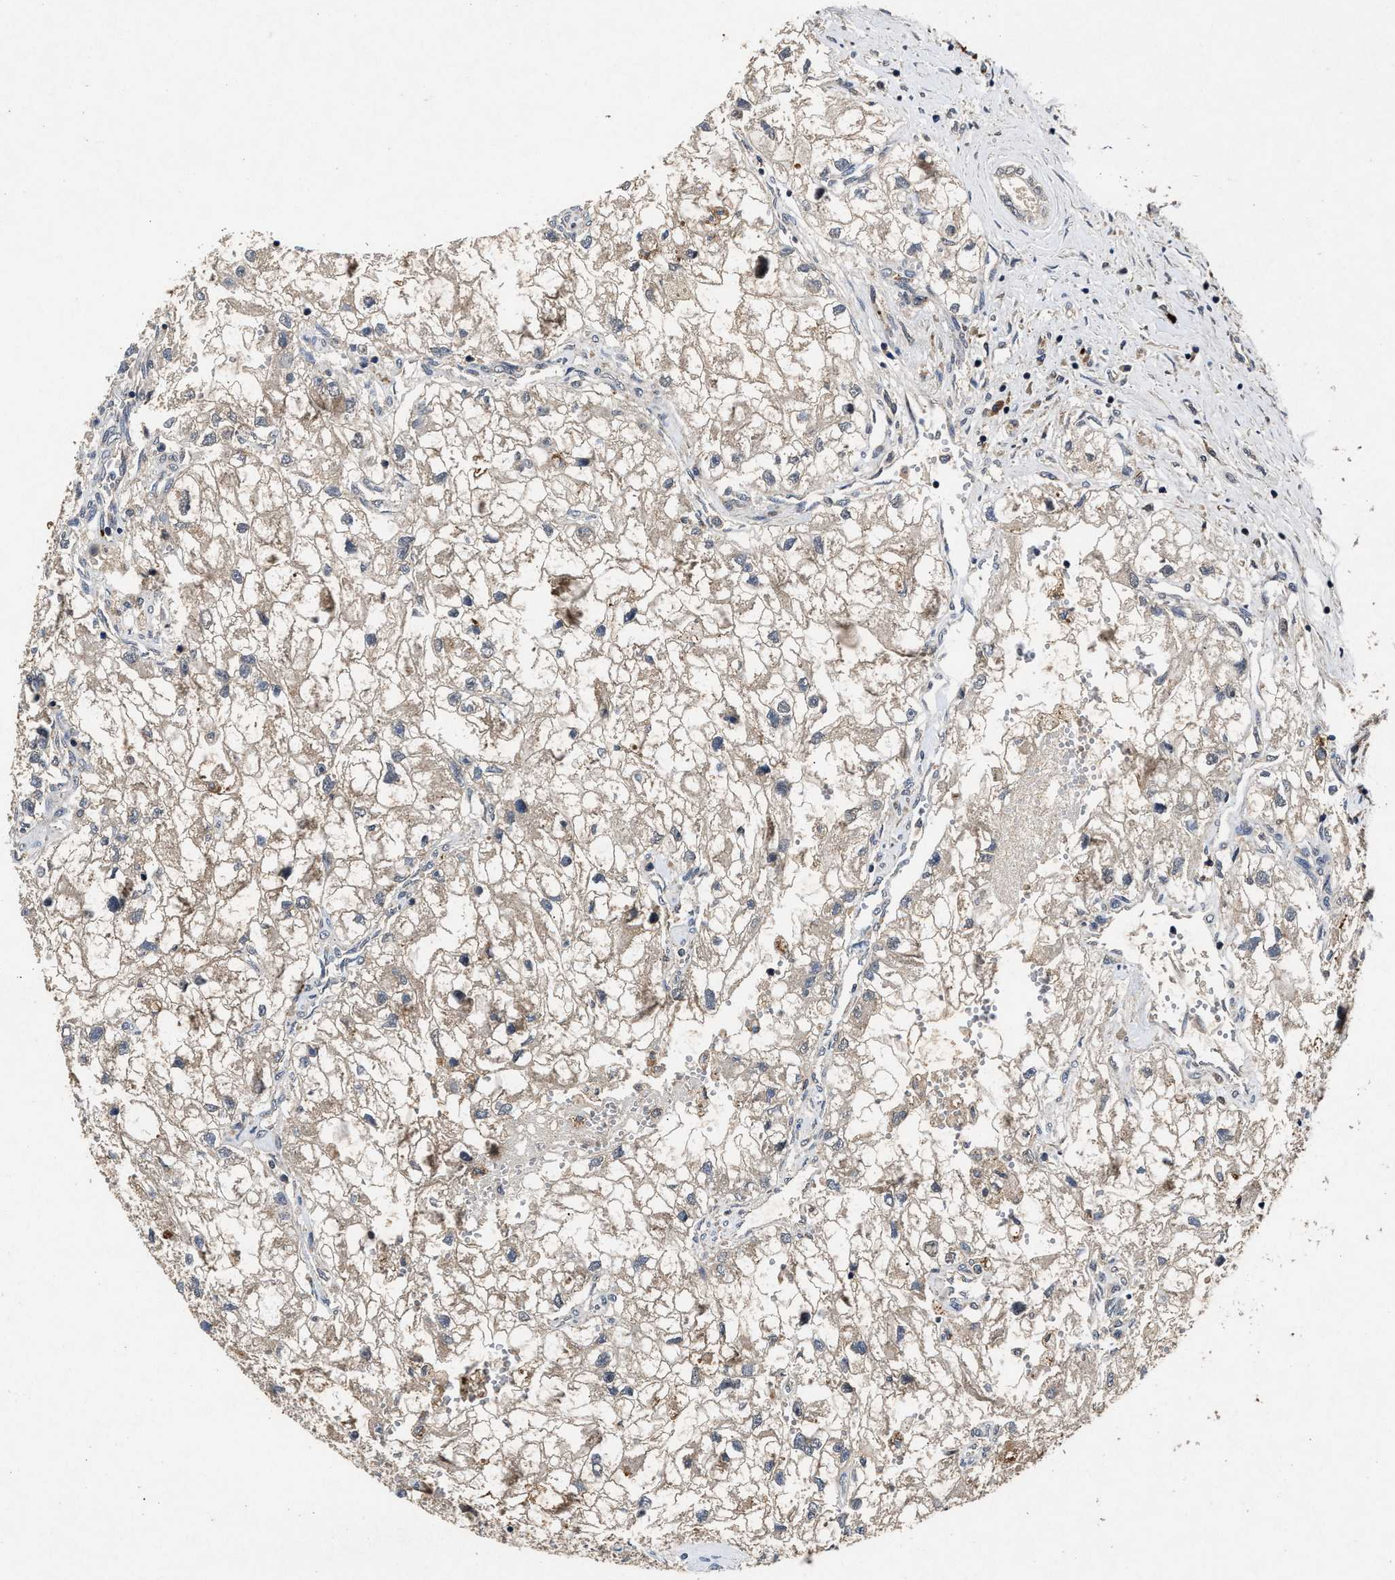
{"staining": {"intensity": "weak", "quantity": "<25%", "location": "cytoplasmic/membranous"}, "tissue": "renal cancer", "cell_type": "Tumor cells", "image_type": "cancer", "snomed": [{"axis": "morphology", "description": "Adenocarcinoma, NOS"}, {"axis": "topography", "description": "Kidney"}], "caption": "The image displays no staining of tumor cells in renal adenocarcinoma.", "gene": "PDAP1", "patient": {"sex": "female", "age": 70}}